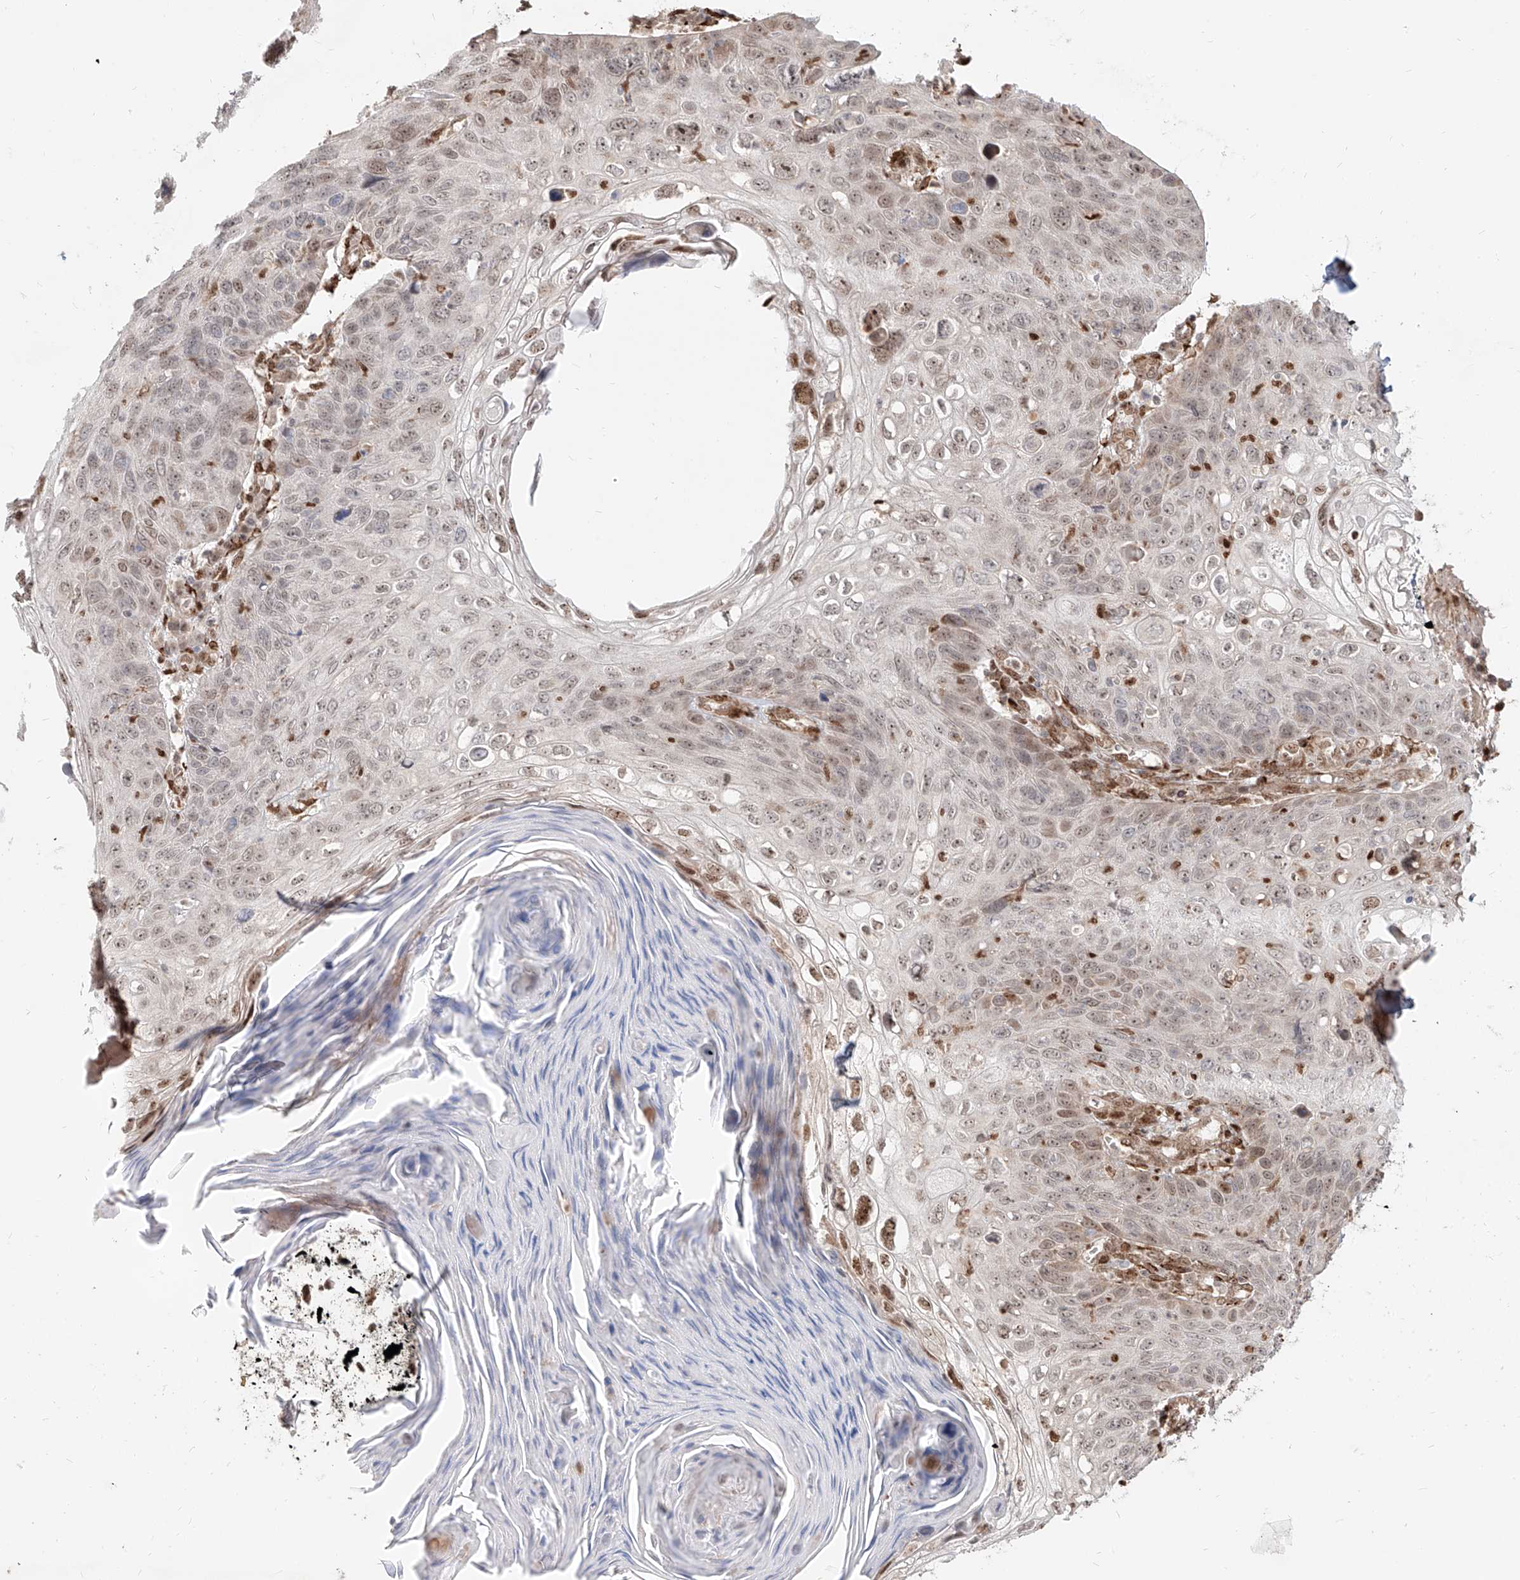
{"staining": {"intensity": "weak", "quantity": ">75%", "location": "nuclear"}, "tissue": "skin cancer", "cell_type": "Tumor cells", "image_type": "cancer", "snomed": [{"axis": "morphology", "description": "Squamous cell carcinoma, NOS"}, {"axis": "topography", "description": "Skin"}], "caption": "Protein expression by immunohistochemistry shows weak nuclear positivity in approximately >75% of tumor cells in squamous cell carcinoma (skin). The staining is performed using DAB brown chromogen to label protein expression. The nuclei are counter-stained blue using hematoxylin.", "gene": "ZNF710", "patient": {"sex": "female", "age": 90}}